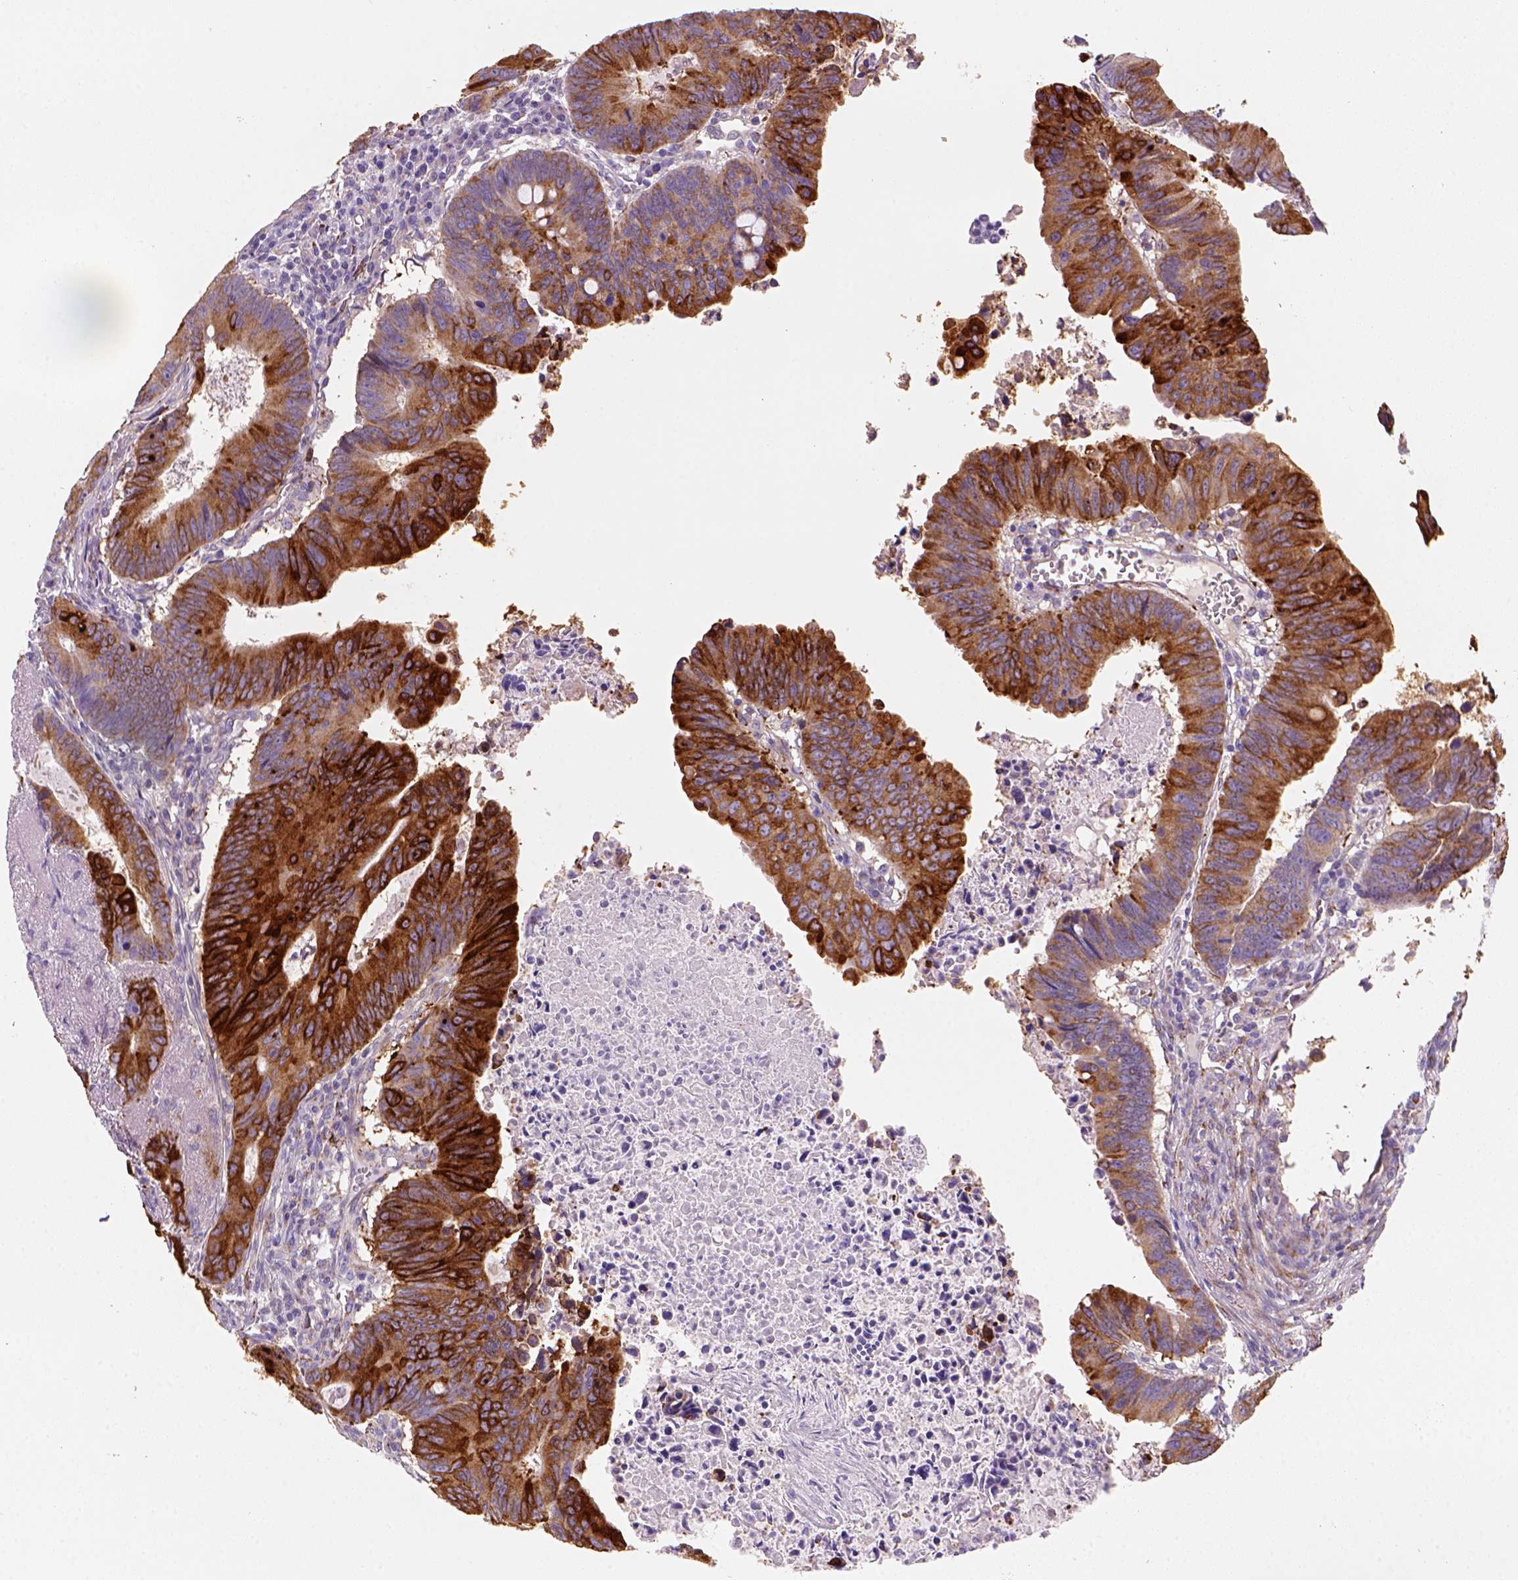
{"staining": {"intensity": "strong", "quantity": ">75%", "location": "cytoplasmic/membranous"}, "tissue": "colorectal cancer", "cell_type": "Tumor cells", "image_type": "cancer", "snomed": [{"axis": "morphology", "description": "Adenocarcinoma, NOS"}, {"axis": "topography", "description": "Colon"}], "caption": "Immunohistochemistry (IHC) of colorectal cancer (adenocarcinoma) demonstrates high levels of strong cytoplasmic/membranous expression in approximately >75% of tumor cells. (DAB = brown stain, brightfield microscopy at high magnification).", "gene": "CES2", "patient": {"sex": "female", "age": 87}}